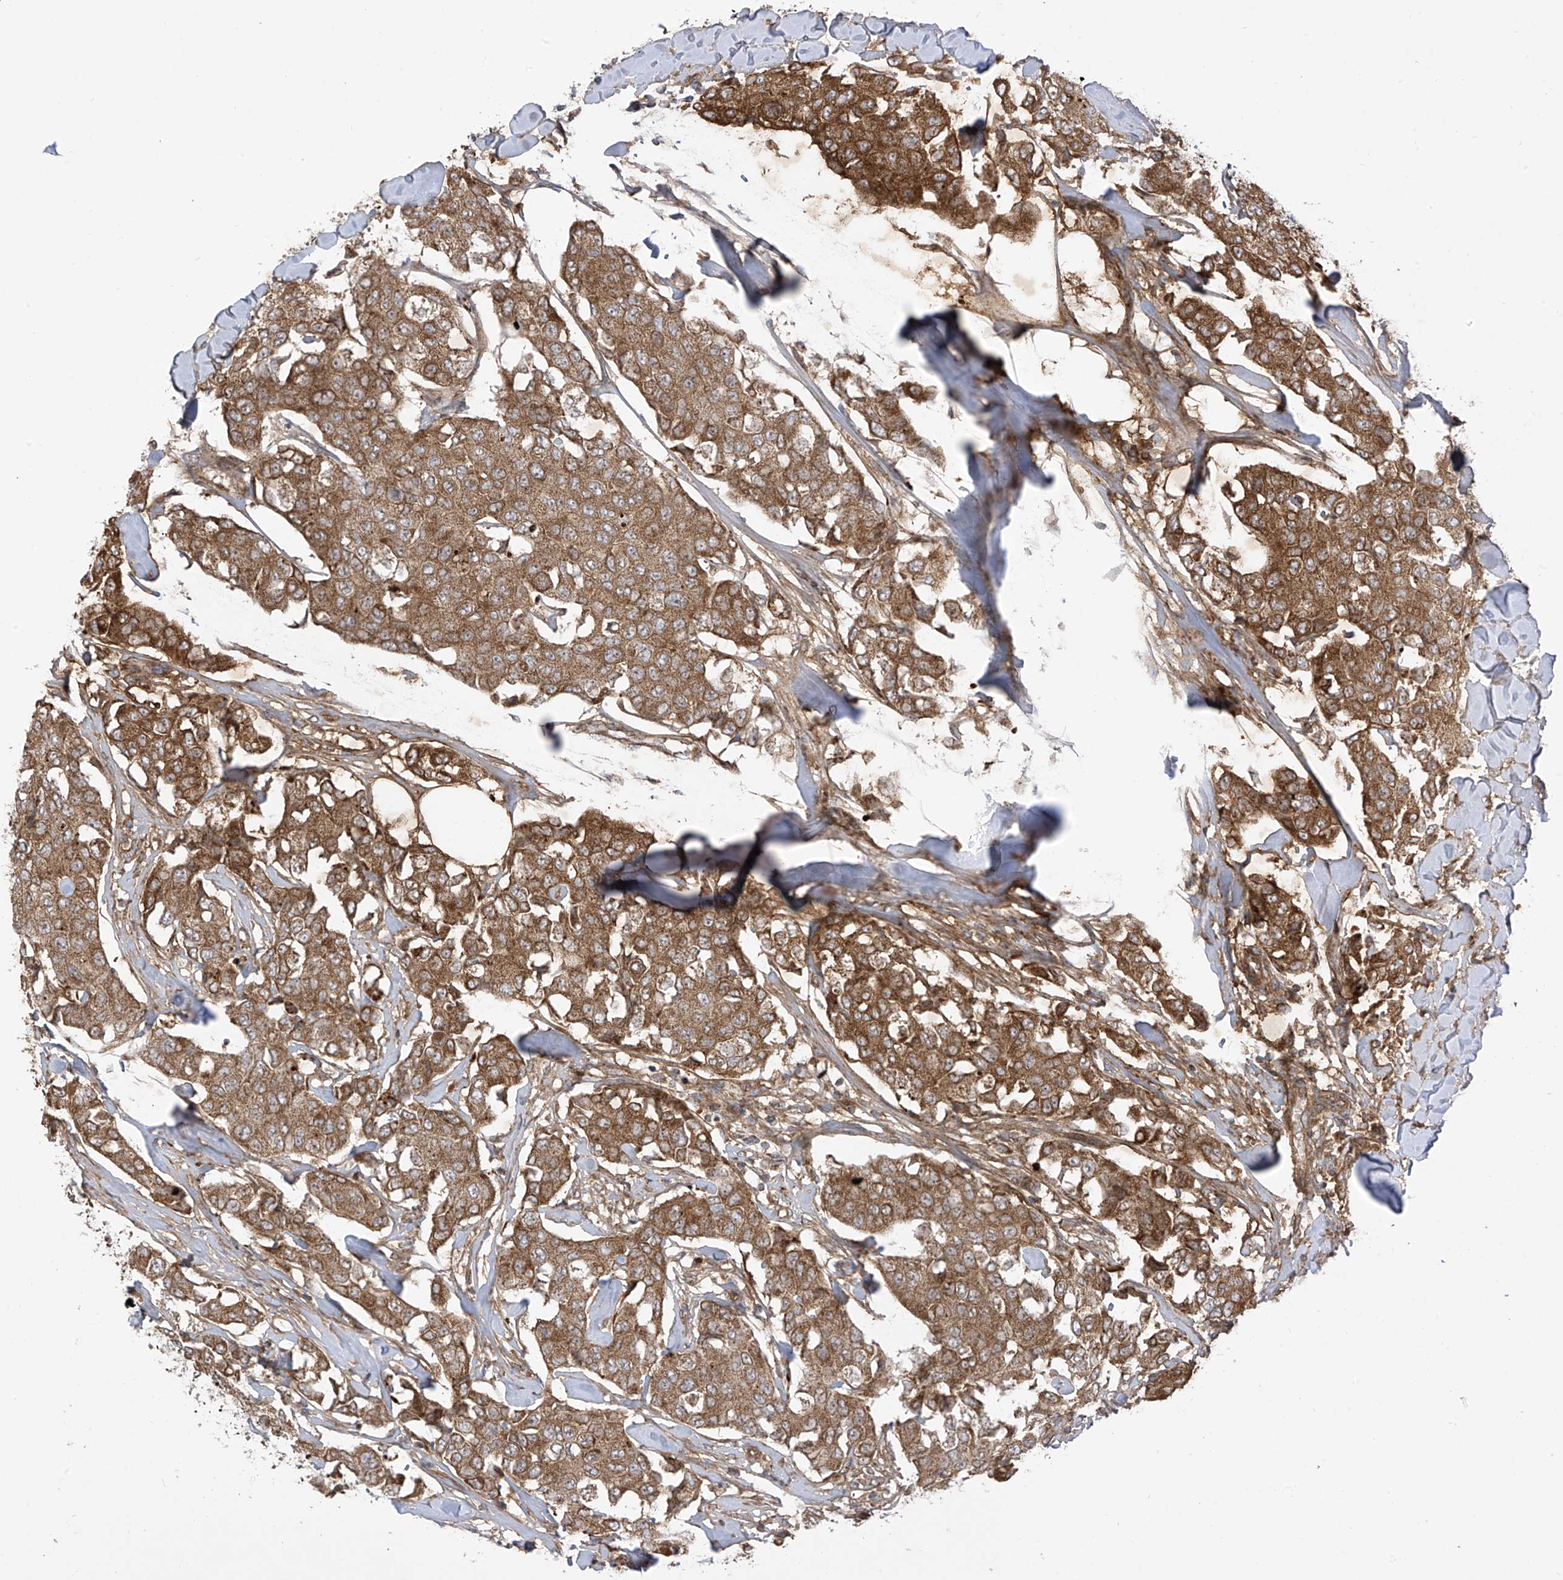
{"staining": {"intensity": "moderate", "quantity": ">75%", "location": "cytoplasmic/membranous"}, "tissue": "breast cancer", "cell_type": "Tumor cells", "image_type": "cancer", "snomed": [{"axis": "morphology", "description": "Duct carcinoma"}, {"axis": "topography", "description": "Breast"}], "caption": "IHC (DAB) staining of breast cancer (intraductal carcinoma) demonstrates moderate cytoplasmic/membranous protein expression in about >75% of tumor cells.", "gene": "REPS1", "patient": {"sex": "female", "age": 80}}